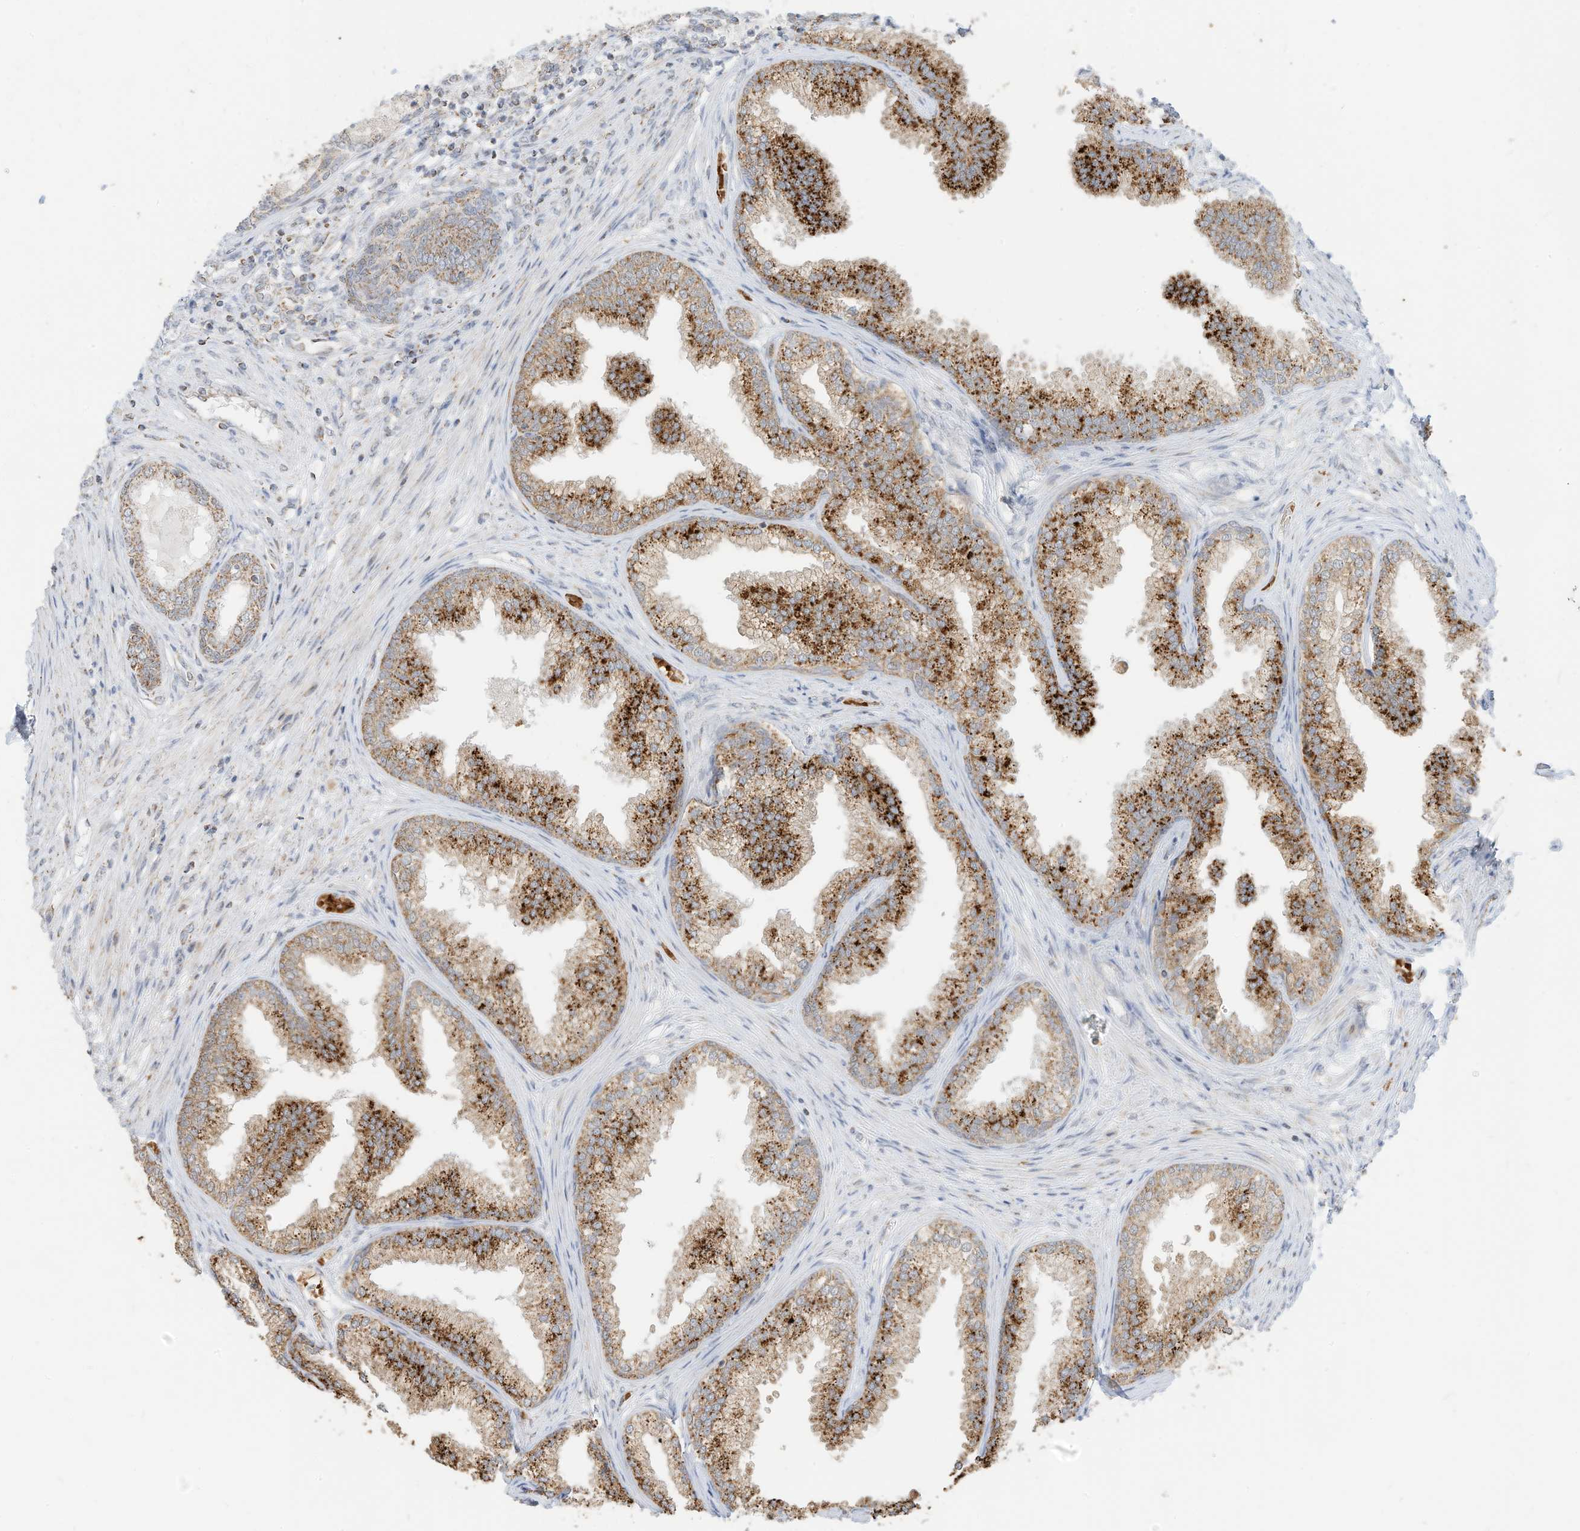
{"staining": {"intensity": "strong", "quantity": ">75%", "location": "cytoplasmic/membranous"}, "tissue": "prostate", "cell_type": "Glandular cells", "image_type": "normal", "snomed": [{"axis": "morphology", "description": "Normal tissue, NOS"}, {"axis": "topography", "description": "Prostate"}], "caption": "High-power microscopy captured an immunohistochemistry (IHC) histopathology image of unremarkable prostate, revealing strong cytoplasmic/membranous expression in about >75% of glandular cells. Nuclei are stained in blue.", "gene": "MTUS2", "patient": {"sex": "male", "age": 76}}